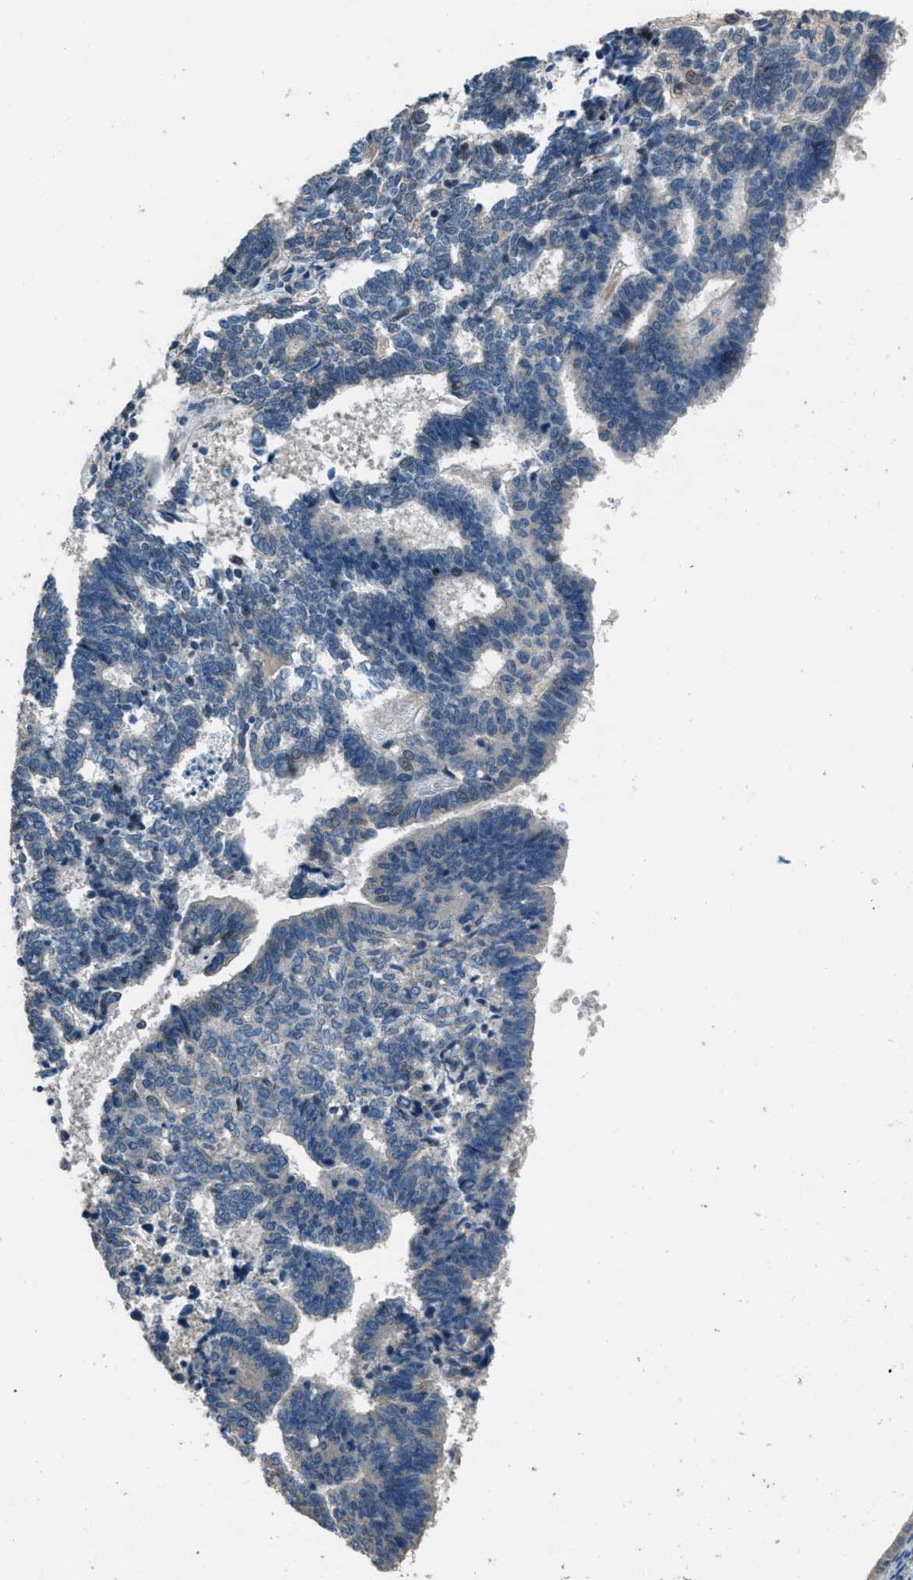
{"staining": {"intensity": "negative", "quantity": "none", "location": "none"}, "tissue": "endometrial cancer", "cell_type": "Tumor cells", "image_type": "cancer", "snomed": [{"axis": "morphology", "description": "Adenocarcinoma, NOS"}, {"axis": "topography", "description": "Endometrium"}], "caption": "Tumor cells show no significant protein staining in endometrial cancer (adenocarcinoma).", "gene": "NAT1", "patient": {"sex": "female", "age": 70}}